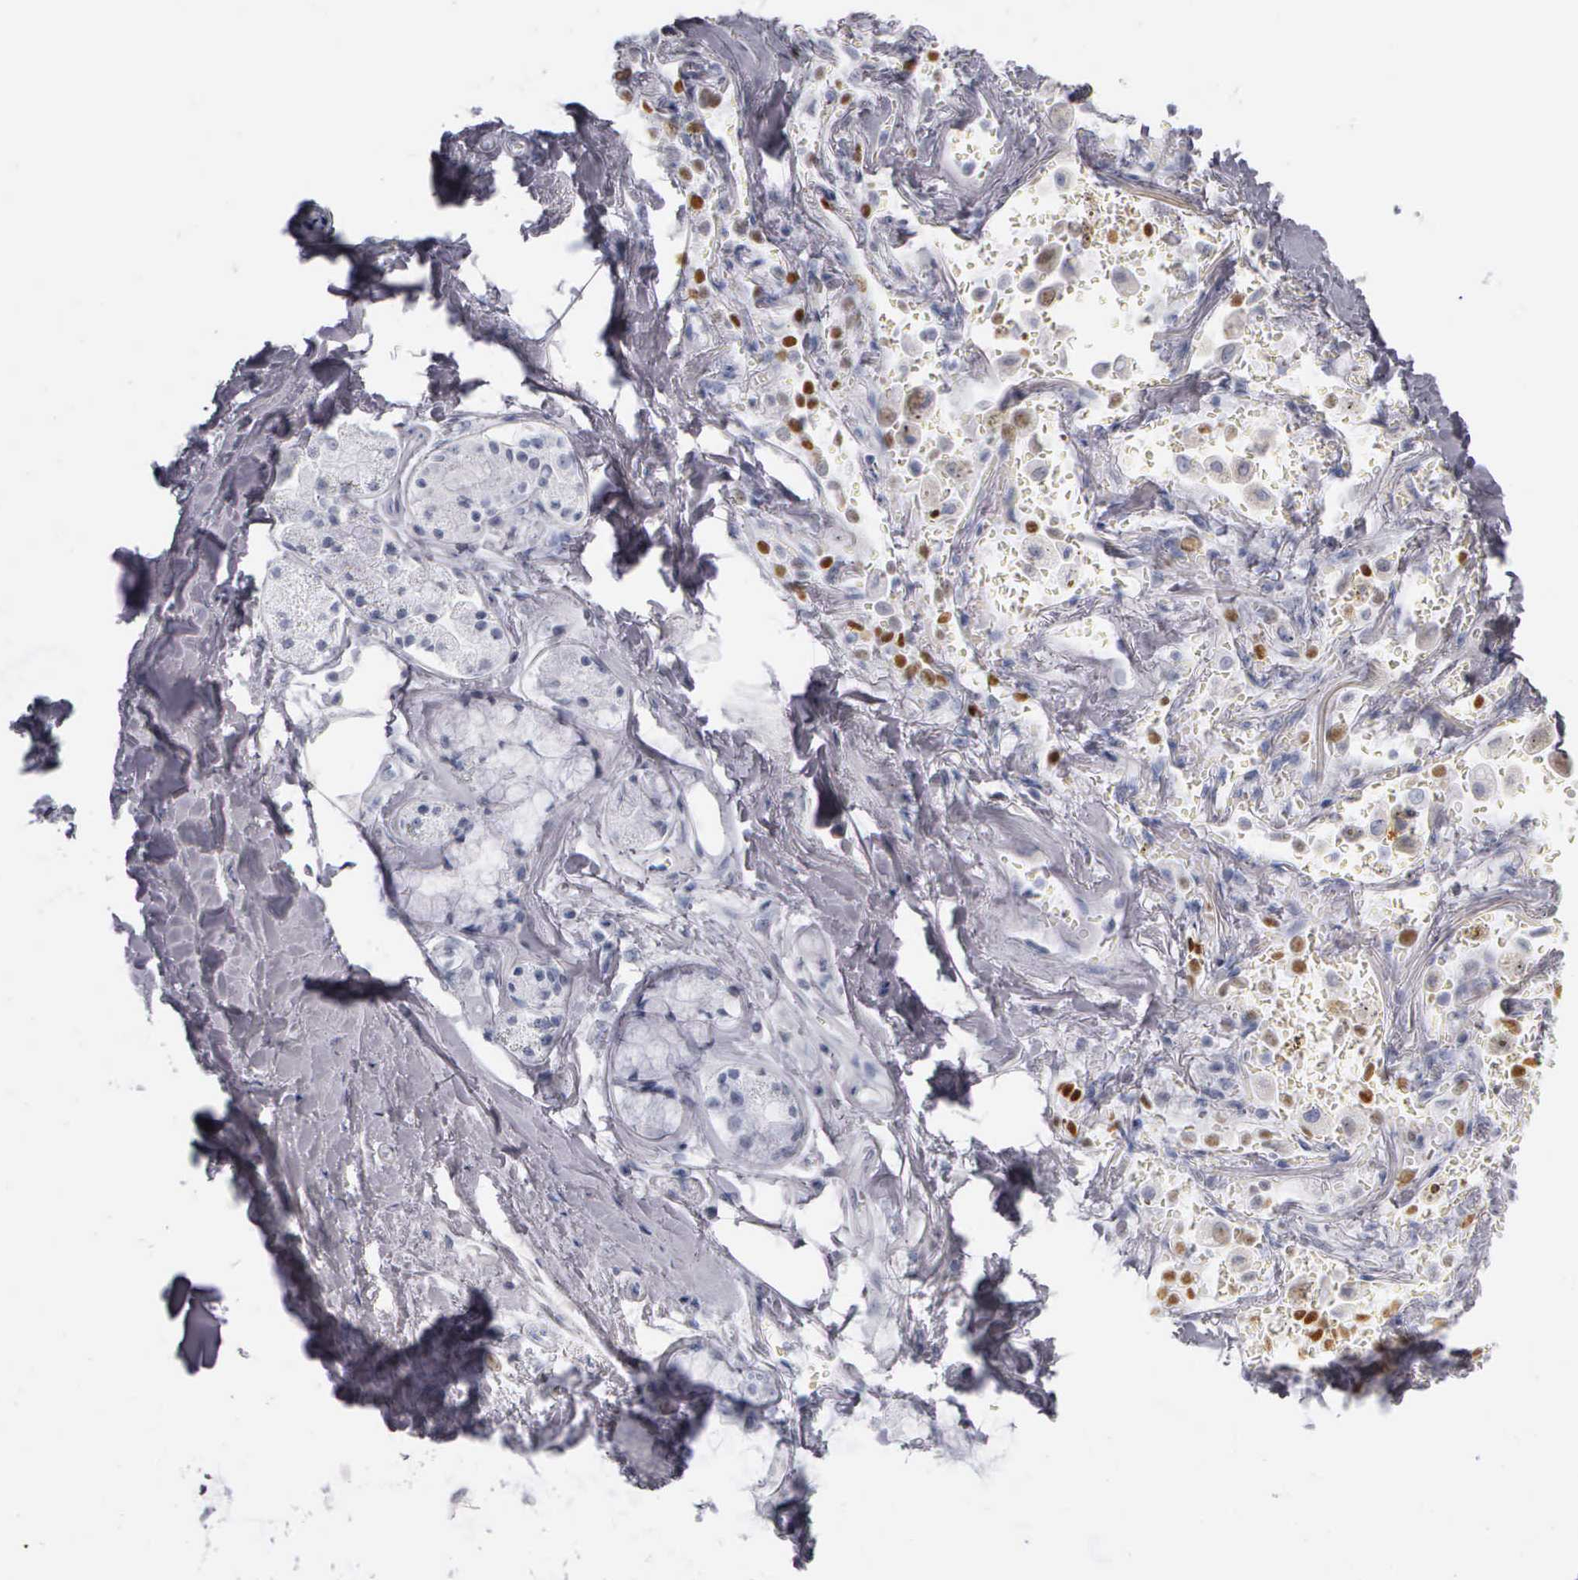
{"staining": {"intensity": "negative", "quantity": "none", "location": "none"}, "tissue": "adipose tissue", "cell_type": "Adipocytes", "image_type": "normal", "snomed": [{"axis": "morphology", "description": "Normal tissue, NOS"}, {"axis": "topography", "description": "Cartilage tissue"}, {"axis": "topography", "description": "Lung"}], "caption": "A high-resolution micrograph shows IHC staining of unremarkable adipose tissue, which exhibits no significant positivity in adipocytes.", "gene": "NKX2", "patient": {"sex": "male", "age": 65}}